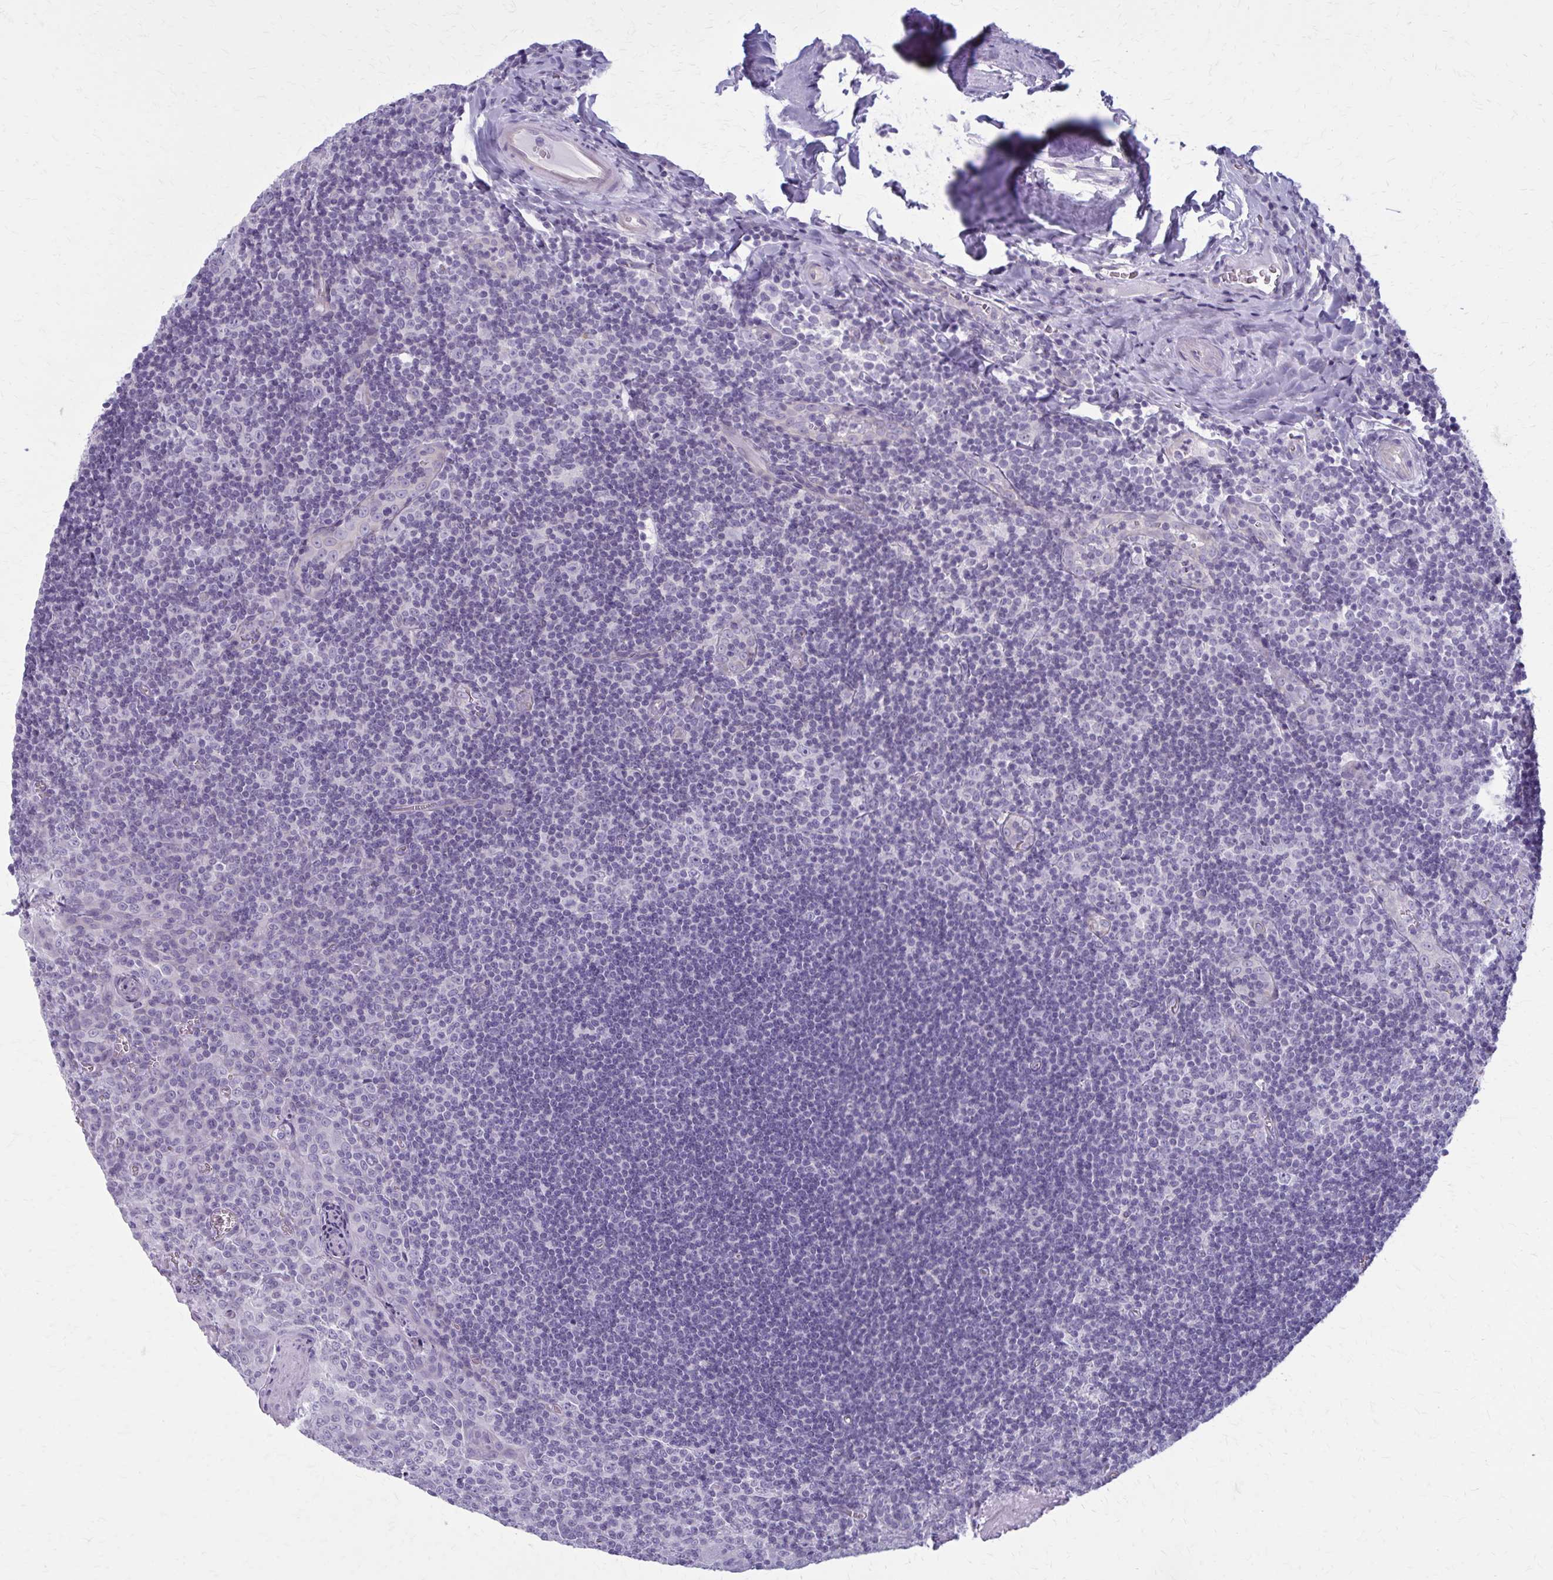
{"staining": {"intensity": "negative", "quantity": "none", "location": "none"}, "tissue": "tonsil", "cell_type": "Germinal center cells", "image_type": "normal", "snomed": [{"axis": "morphology", "description": "Normal tissue, NOS"}, {"axis": "morphology", "description": "Inflammation, NOS"}, {"axis": "topography", "description": "Tonsil"}], "caption": "A high-resolution image shows IHC staining of unremarkable tonsil, which demonstrates no significant staining in germinal center cells.", "gene": "CASQ2", "patient": {"sex": "female", "age": 31}}